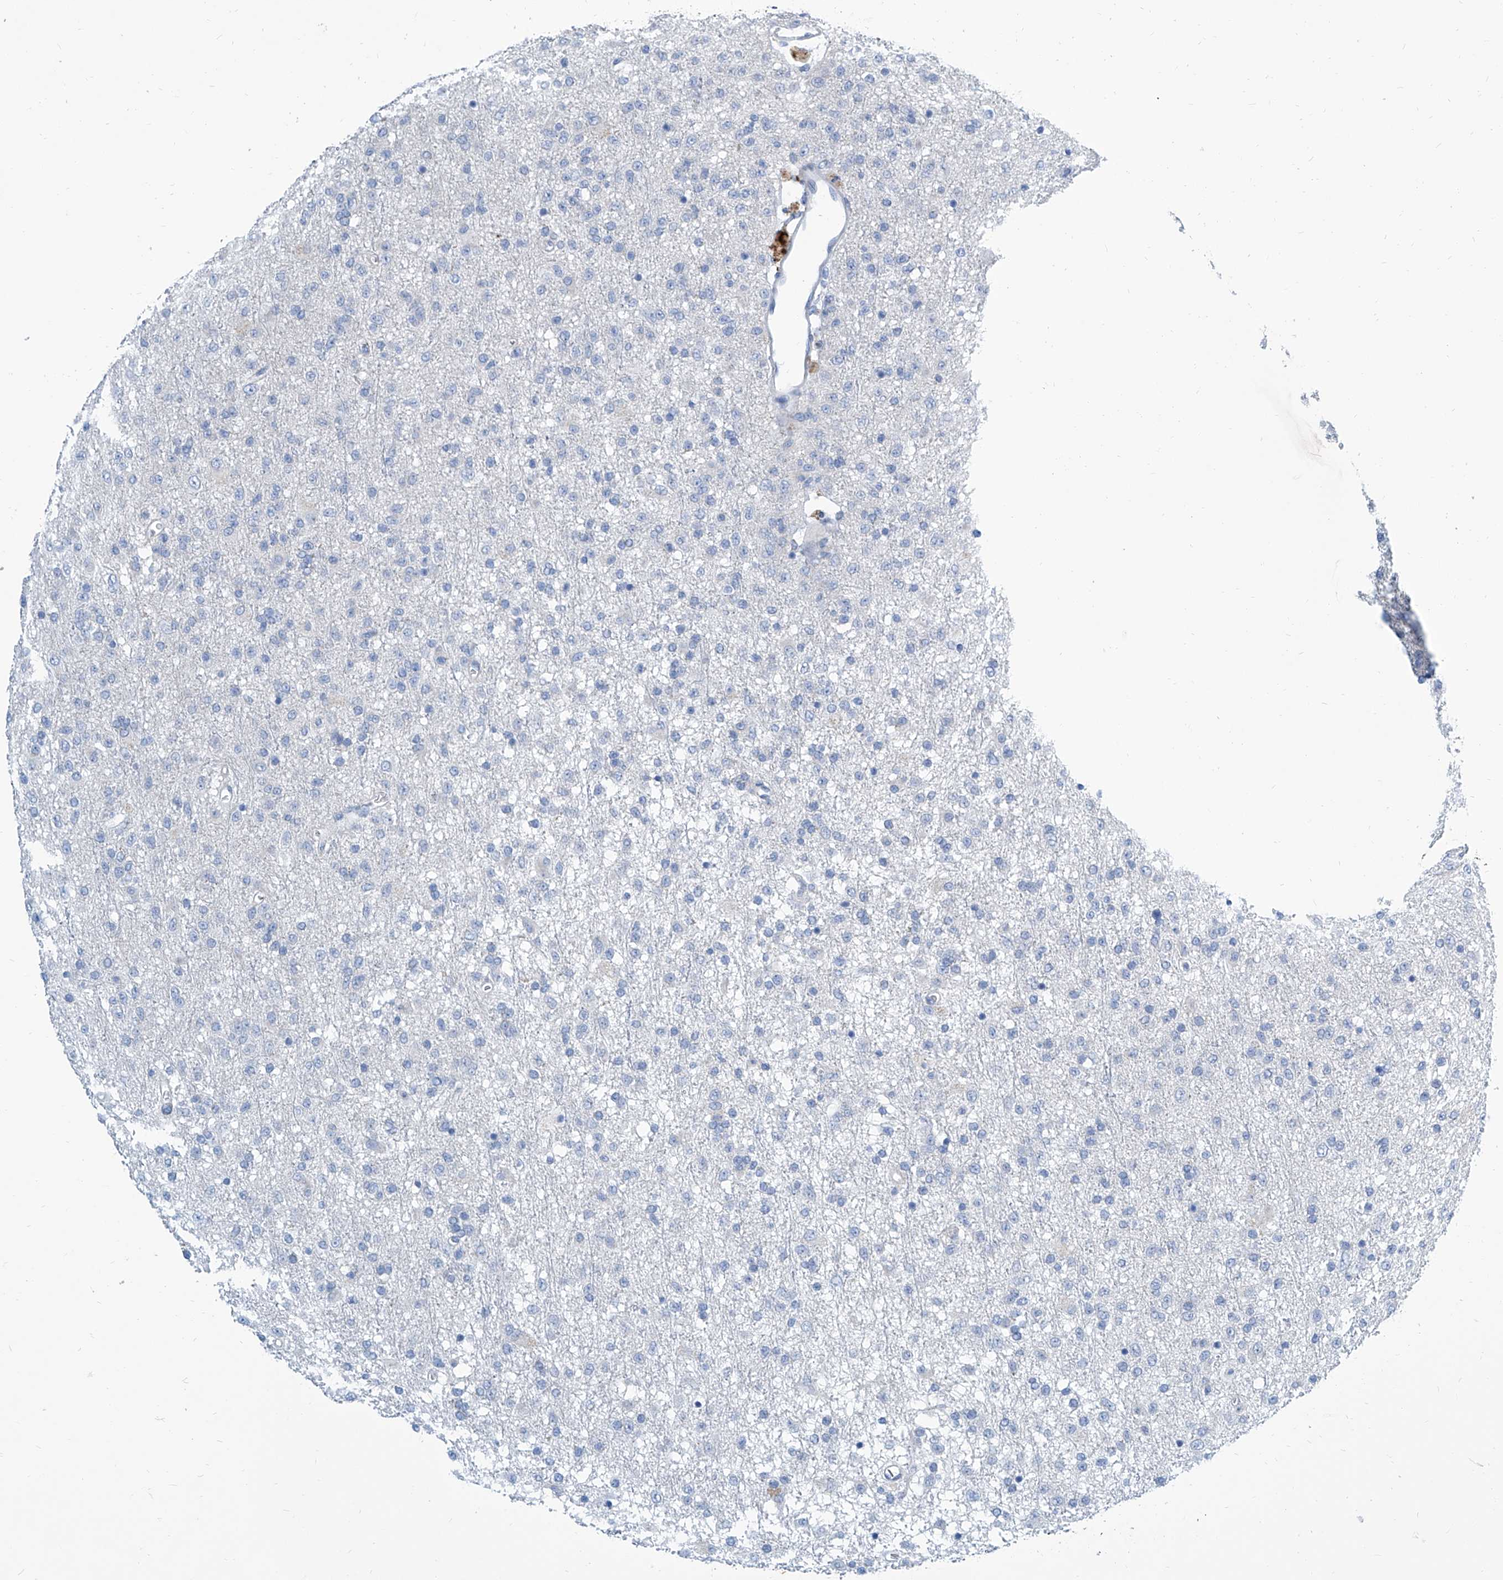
{"staining": {"intensity": "negative", "quantity": "none", "location": "none"}, "tissue": "glioma", "cell_type": "Tumor cells", "image_type": "cancer", "snomed": [{"axis": "morphology", "description": "Glioma, malignant, Low grade"}, {"axis": "topography", "description": "Brain"}], "caption": "A photomicrograph of human glioma is negative for staining in tumor cells.", "gene": "ZNF519", "patient": {"sex": "male", "age": 65}}